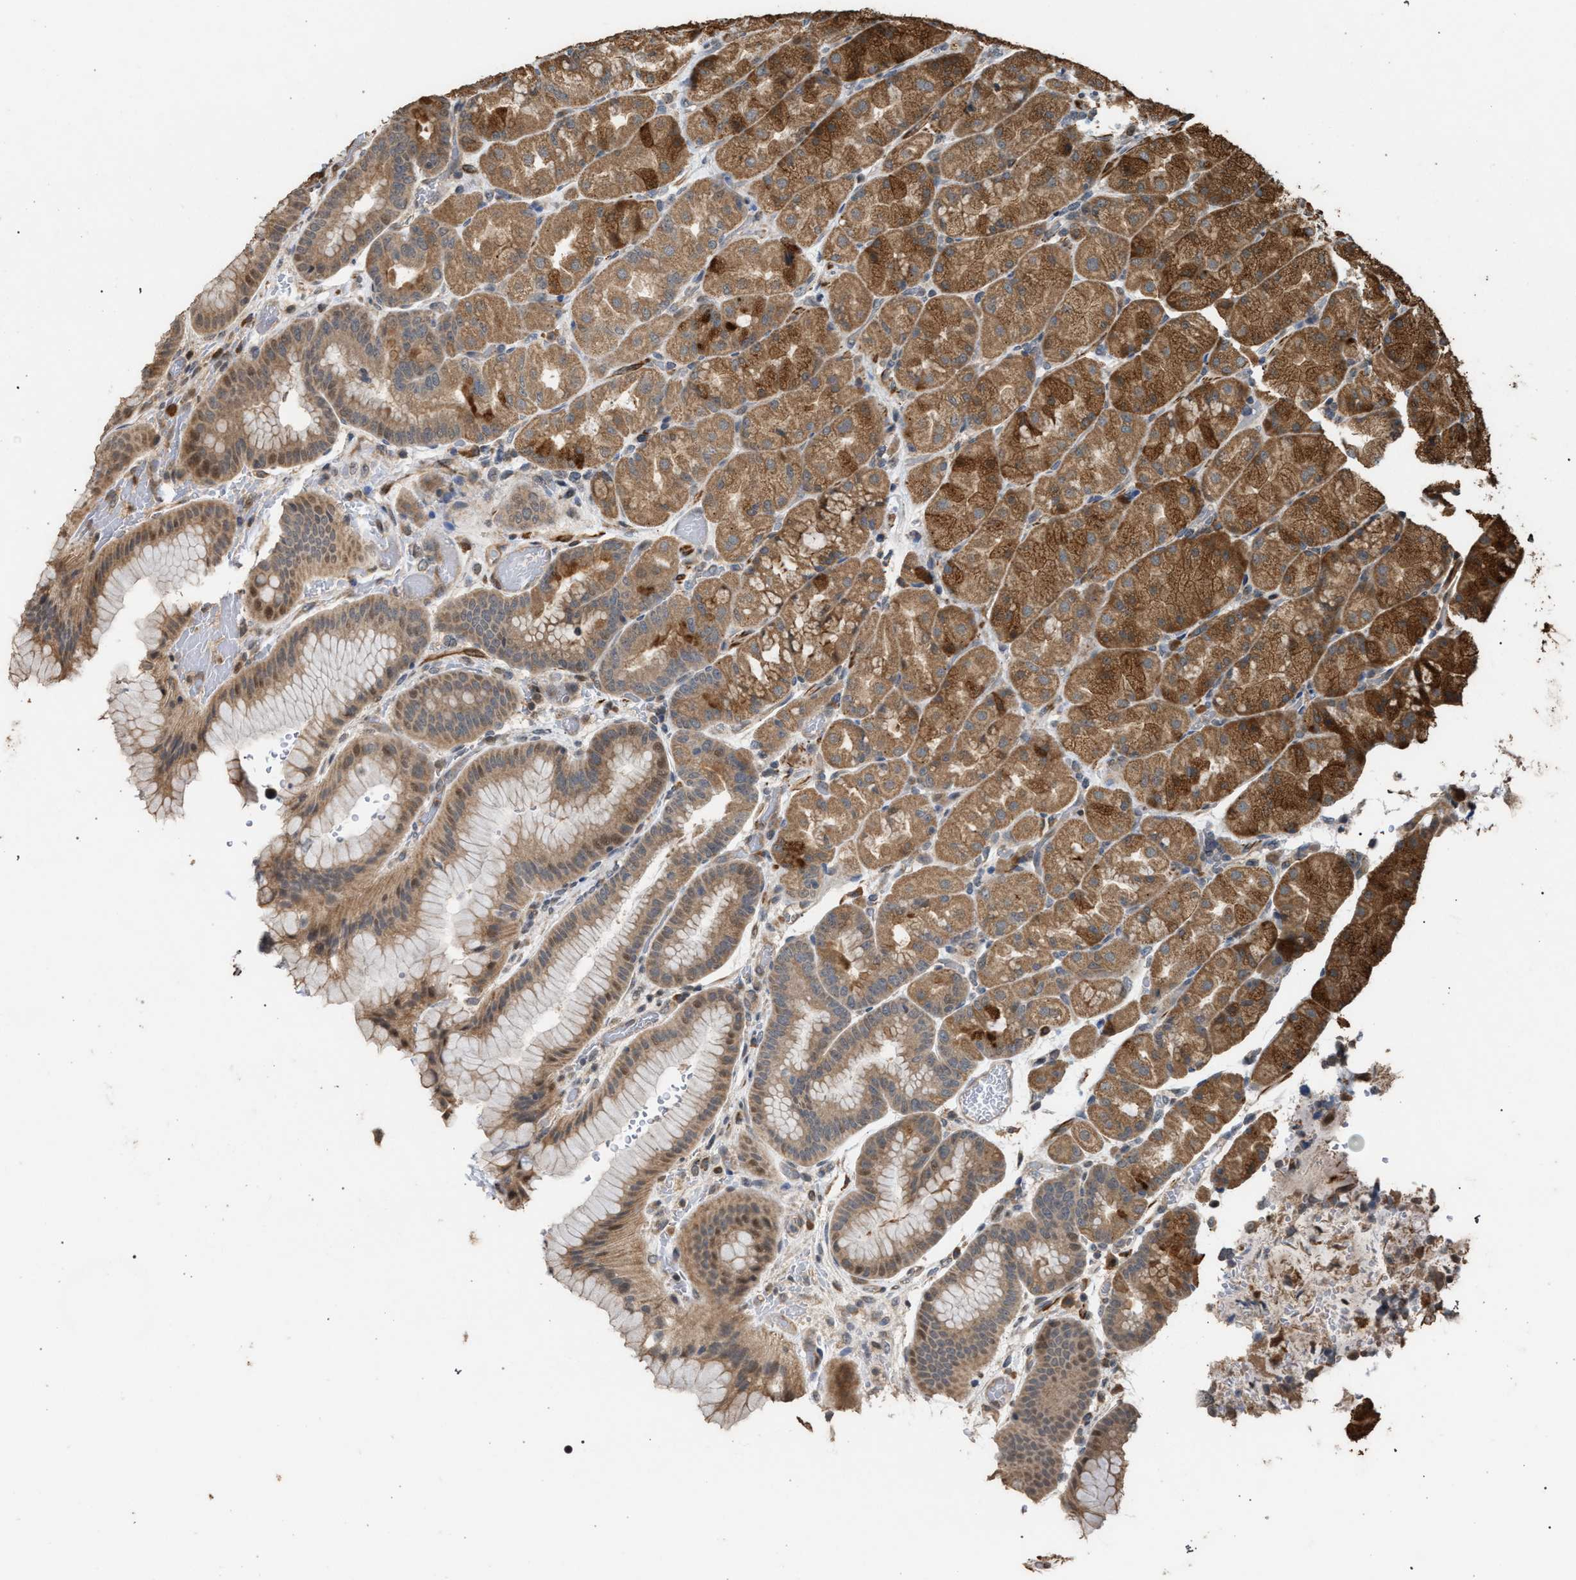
{"staining": {"intensity": "moderate", "quantity": ">75%", "location": "cytoplasmic/membranous"}, "tissue": "stomach", "cell_type": "Glandular cells", "image_type": "normal", "snomed": [{"axis": "morphology", "description": "Normal tissue, NOS"}, {"axis": "morphology", "description": "Carcinoid, malignant, NOS"}, {"axis": "topography", "description": "Stomach, upper"}], "caption": "Stomach stained for a protein (brown) displays moderate cytoplasmic/membranous positive expression in approximately >75% of glandular cells.", "gene": "NAA35", "patient": {"sex": "male", "age": 39}}